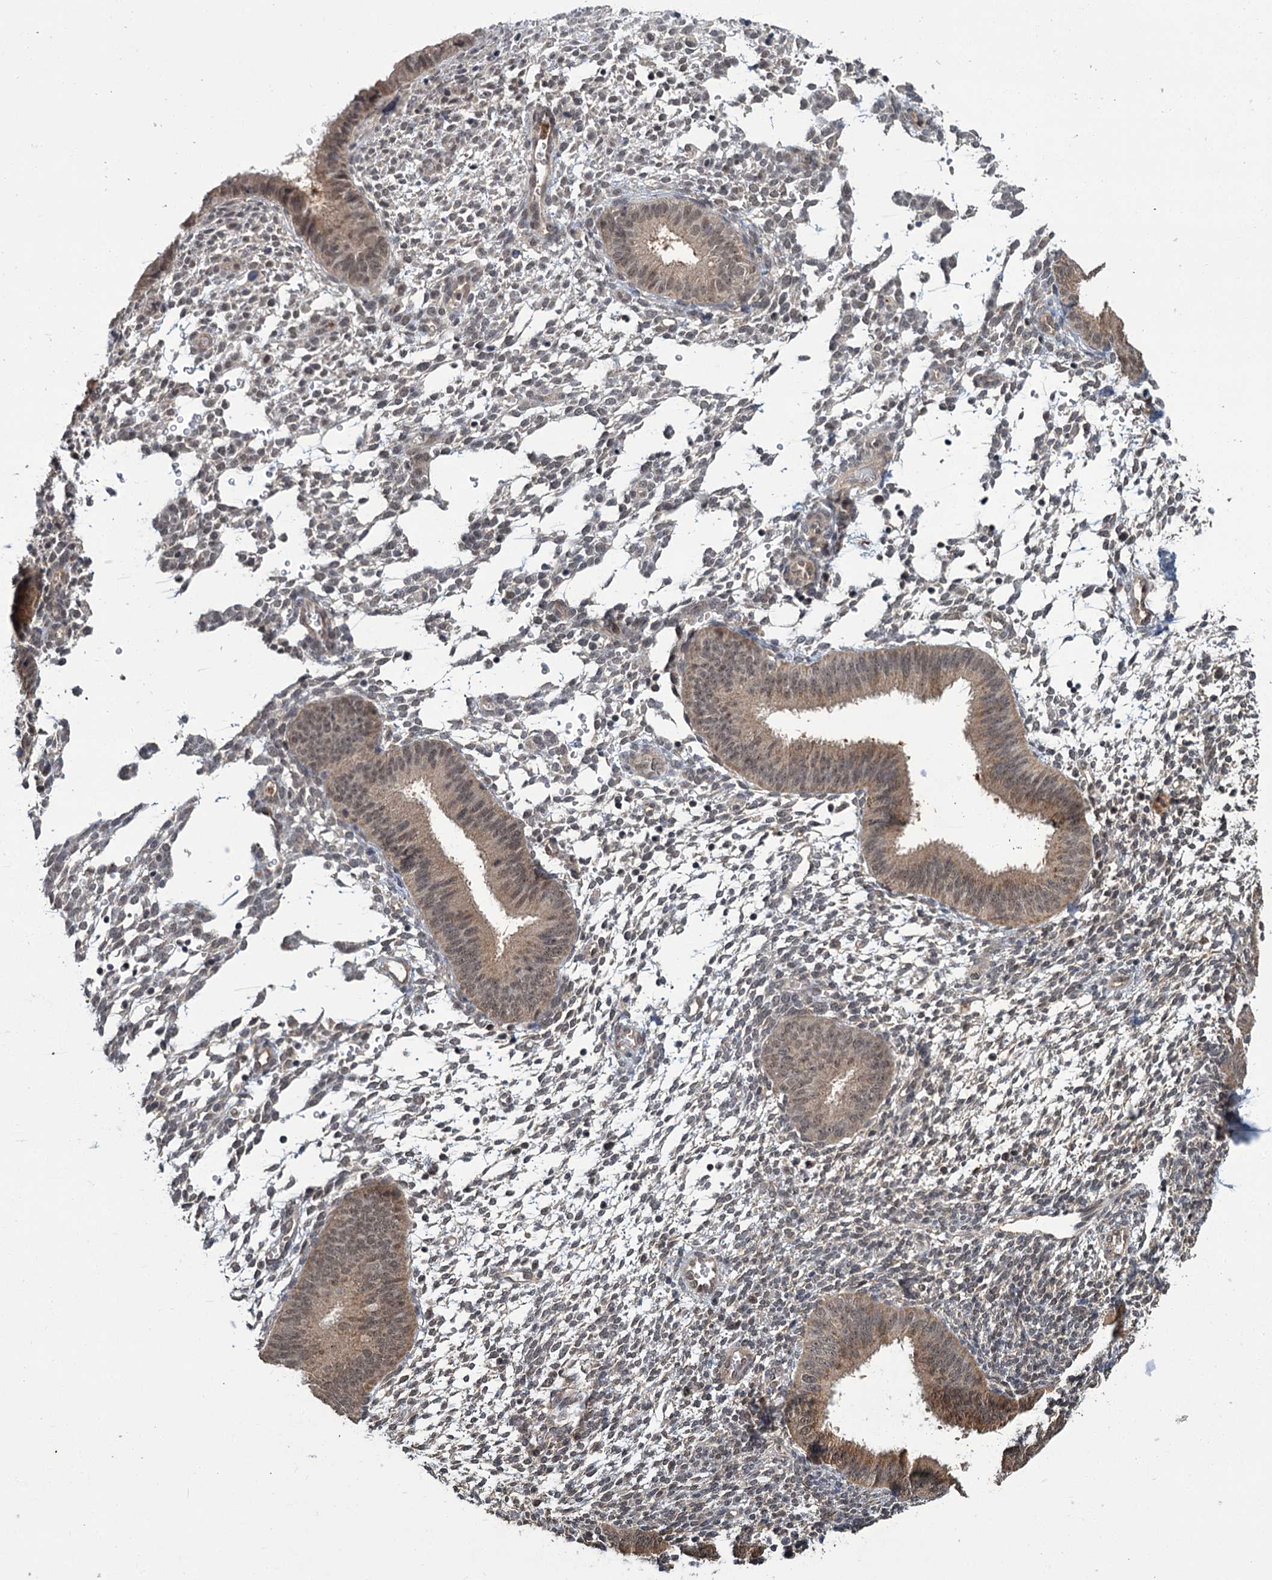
{"staining": {"intensity": "moderate", "quantity": "<25%", "location": "cytoplasmic/membranous,nuclear"}, "tissue": "endometrium", "cell_type": "Cells in endometrial stroma", "image_type": "normal", "snomed": [{"axis": "morphology", "description": "Normal tissue, NOS"}, {"axis": "topography", "description": "Uterus"}, {"axis": "topography", "description": "Endometrium"}], "caption": "High-power microscopy captured an immunohistochemistry micrograph of normal endometrium, revealing moderate cytoplasmic/membranous,nuclear positivity in approximately <25% of cells in endometrial stroma.", "gene": "KANSL2", "patient": {"sex": "female", "age": 48}}